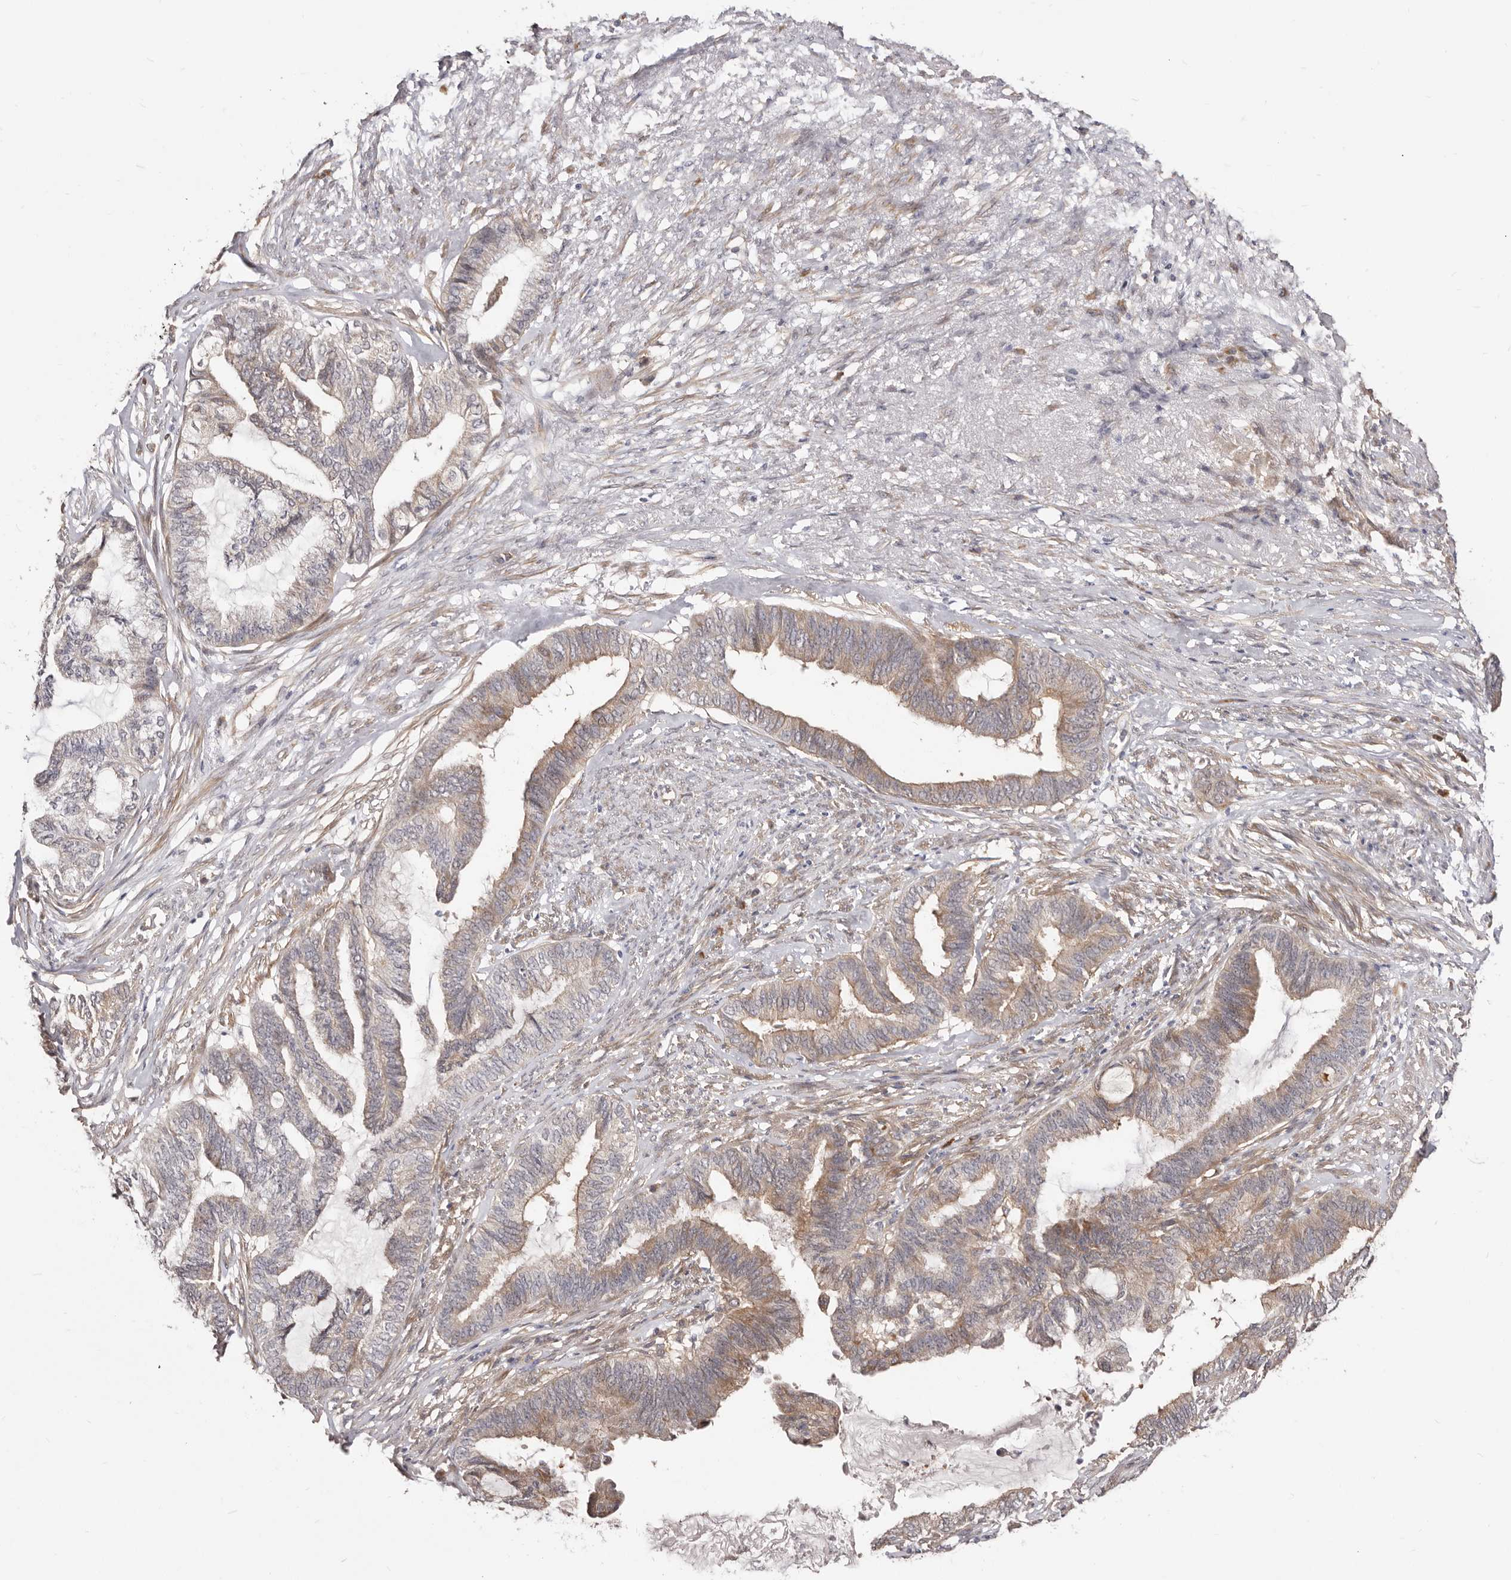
{"staining": {"intensity": "weak", "quantity": "25%-75%", "location": "cytoplasmic/membranous"}, "tissue": "endometrial cancer", "cell_type": "Tumor cells", "image_type": "cancer", "snomed": [{"axis": "morphology", "description": "Adenocarcinoma, NOS"}, {"axis": "topography", "description": "Endometrium"}], "caption": "Immunohistochemistry (DAB) staining of human endometrial cancer shows weak cytoplasmic/membranous protein expression in about 25%-75% of tumor cells.", "gene": "GPATCH4", "patient": {"sex": "female", "age": 86}}